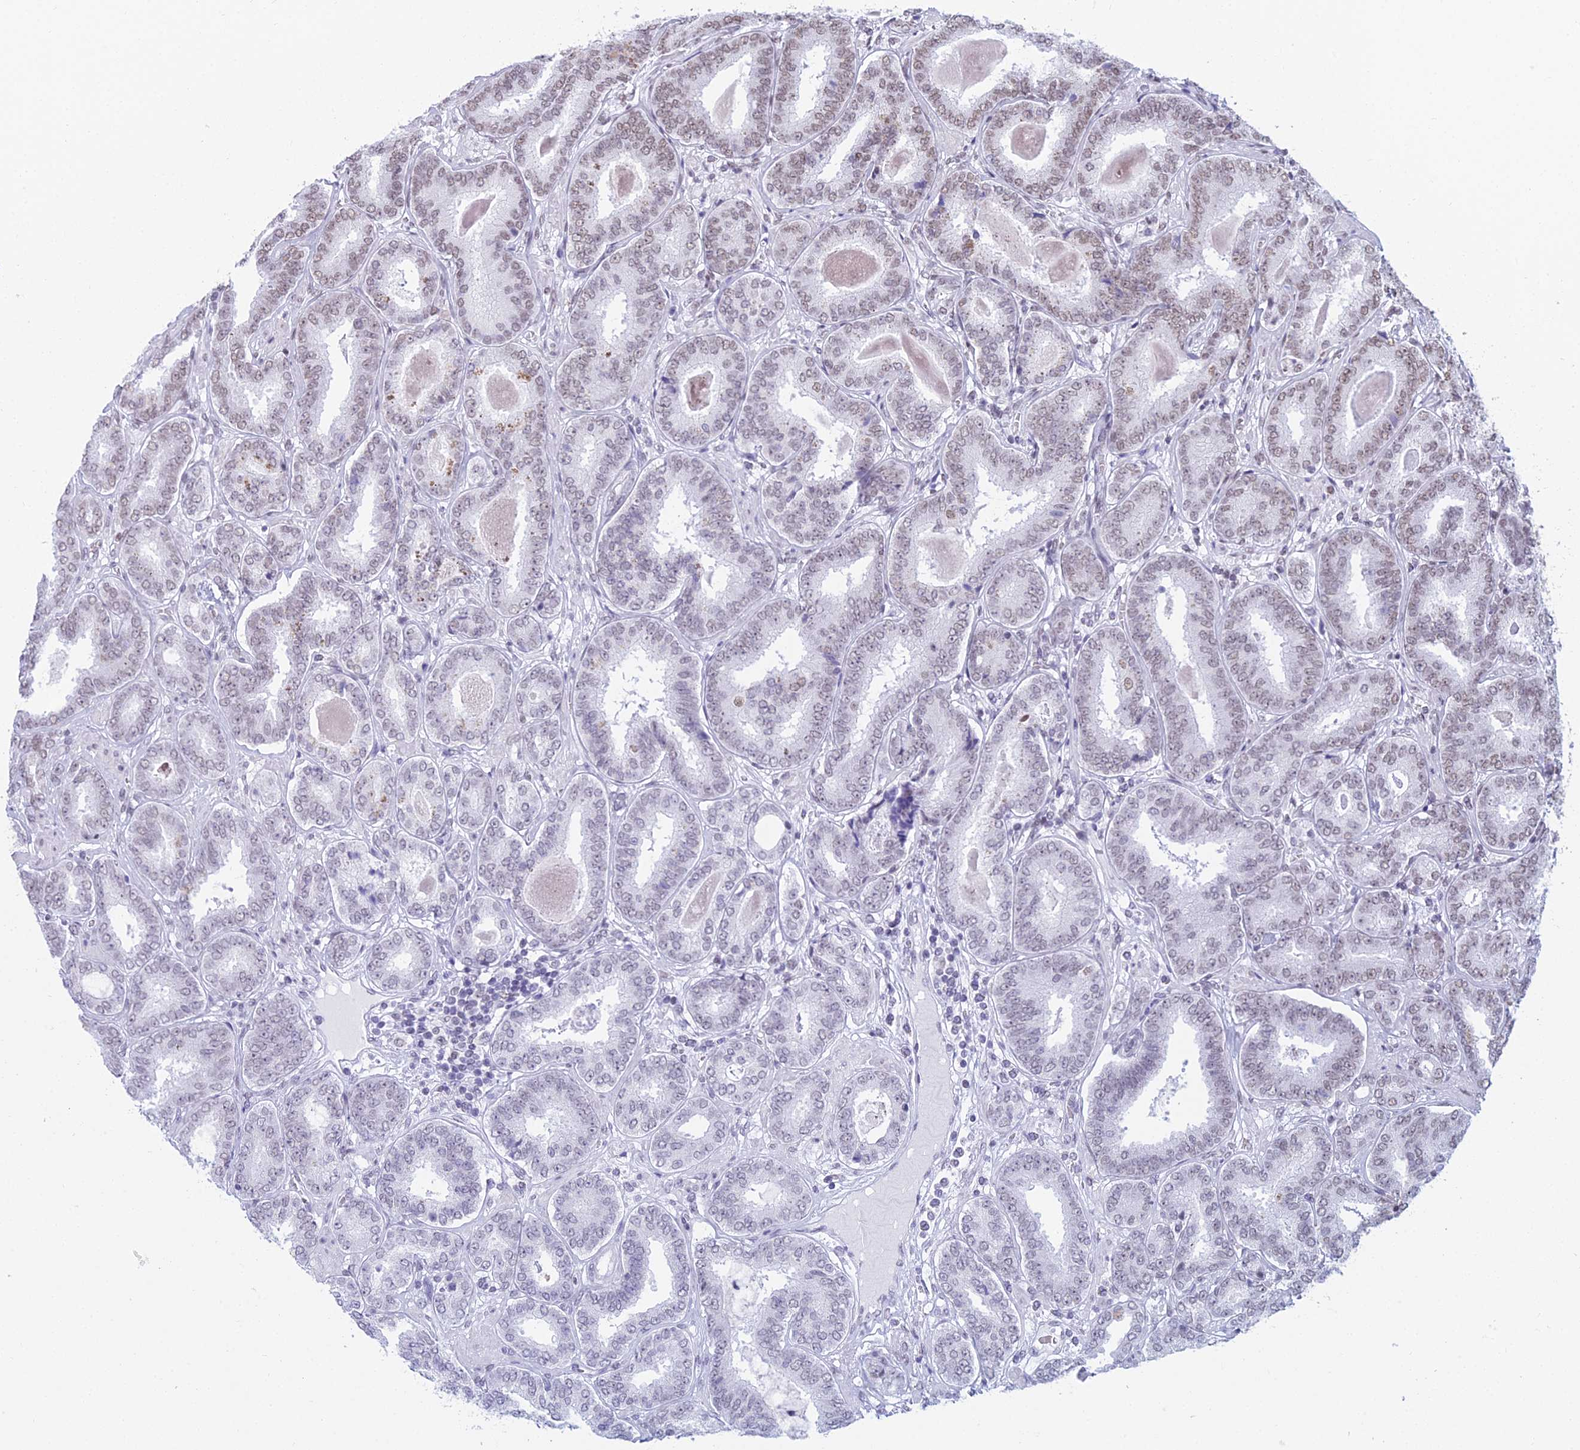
{"staining": {"intensity": "weak", "quantity": "25%-75%", "location": "nuclear"}, "tissue": "prostate cancer", "cell_type": "Tumor cells", "image_type": "cancer", "snomed": [{"axis": "morphology", "description": "Adenocarcinoma, High grade"}, {"axis": "topography", "description": "Prostate"}], "caption": "Prostate cancer (adenocarcinoma (high-grade)) was stained to show a protein in brown. There is low levels of weak nuclear expression in about 25%-75% of tumor cells.", "gene": "CDC26", "patient": {"sex": "male", "age": 72}}